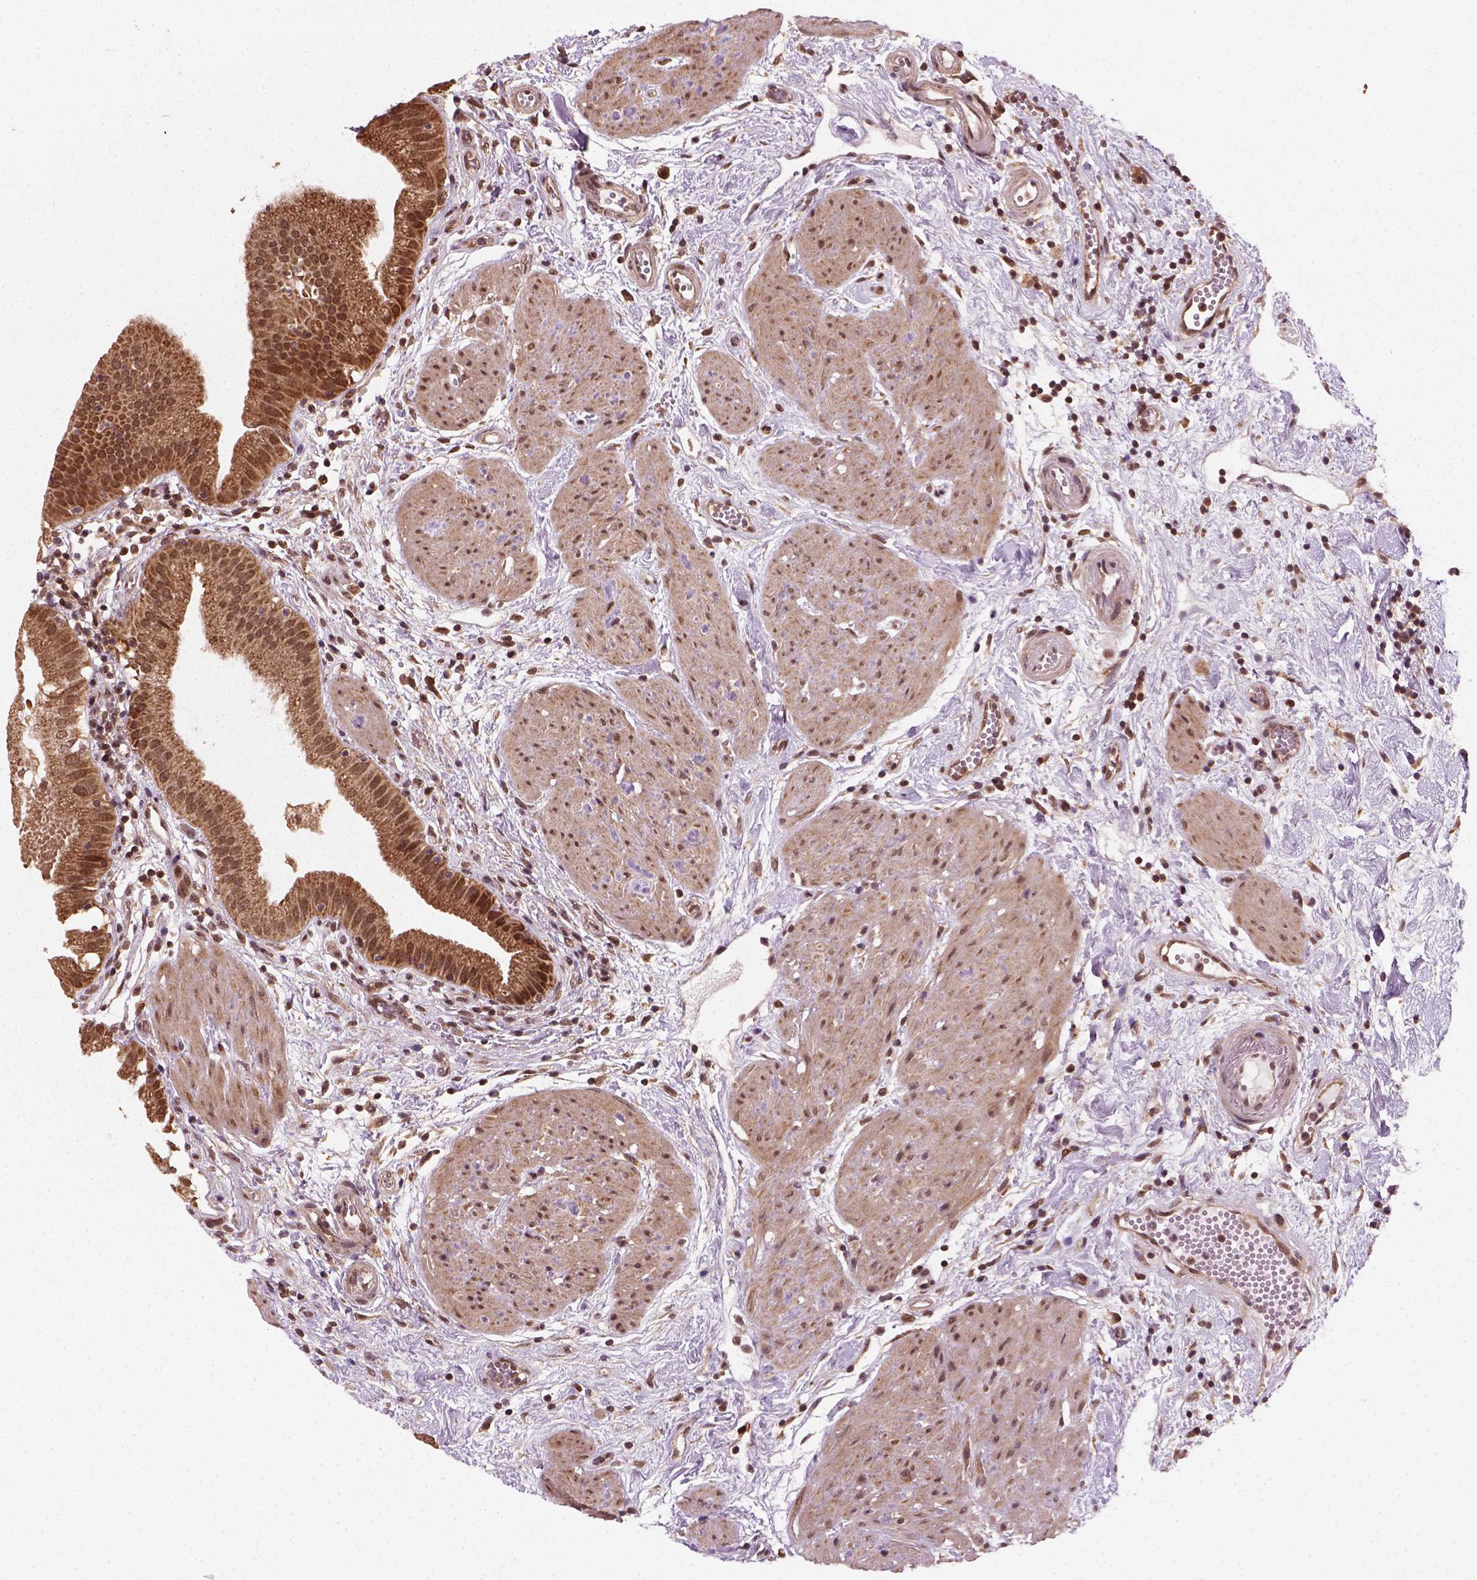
{"staining": {"intensity": "moderate", "quantity": ">75%", "location": "cytoplasmic/membranous,nuclear"}, "tissue": "gallbladder", "cell_type": "Glandular cells", "image_type": "normal", "snomed": [{"axis": "morphology", "description": "Normal tissue, NOS"}, {"axis": "topography", "description": "Gallbladder"}], "caption": "A brown stain shows moderate cytoplasmic/membranous,nuclear staining of a protein in glandular cells of unremarkable gallbladder. The staining was performed using DAB, with brown indicating positive protein expression. Nuclei are stained blue with hematoxylin.", "gene": "NUDT9", "patient": {"sex": "female", "age": 65}}